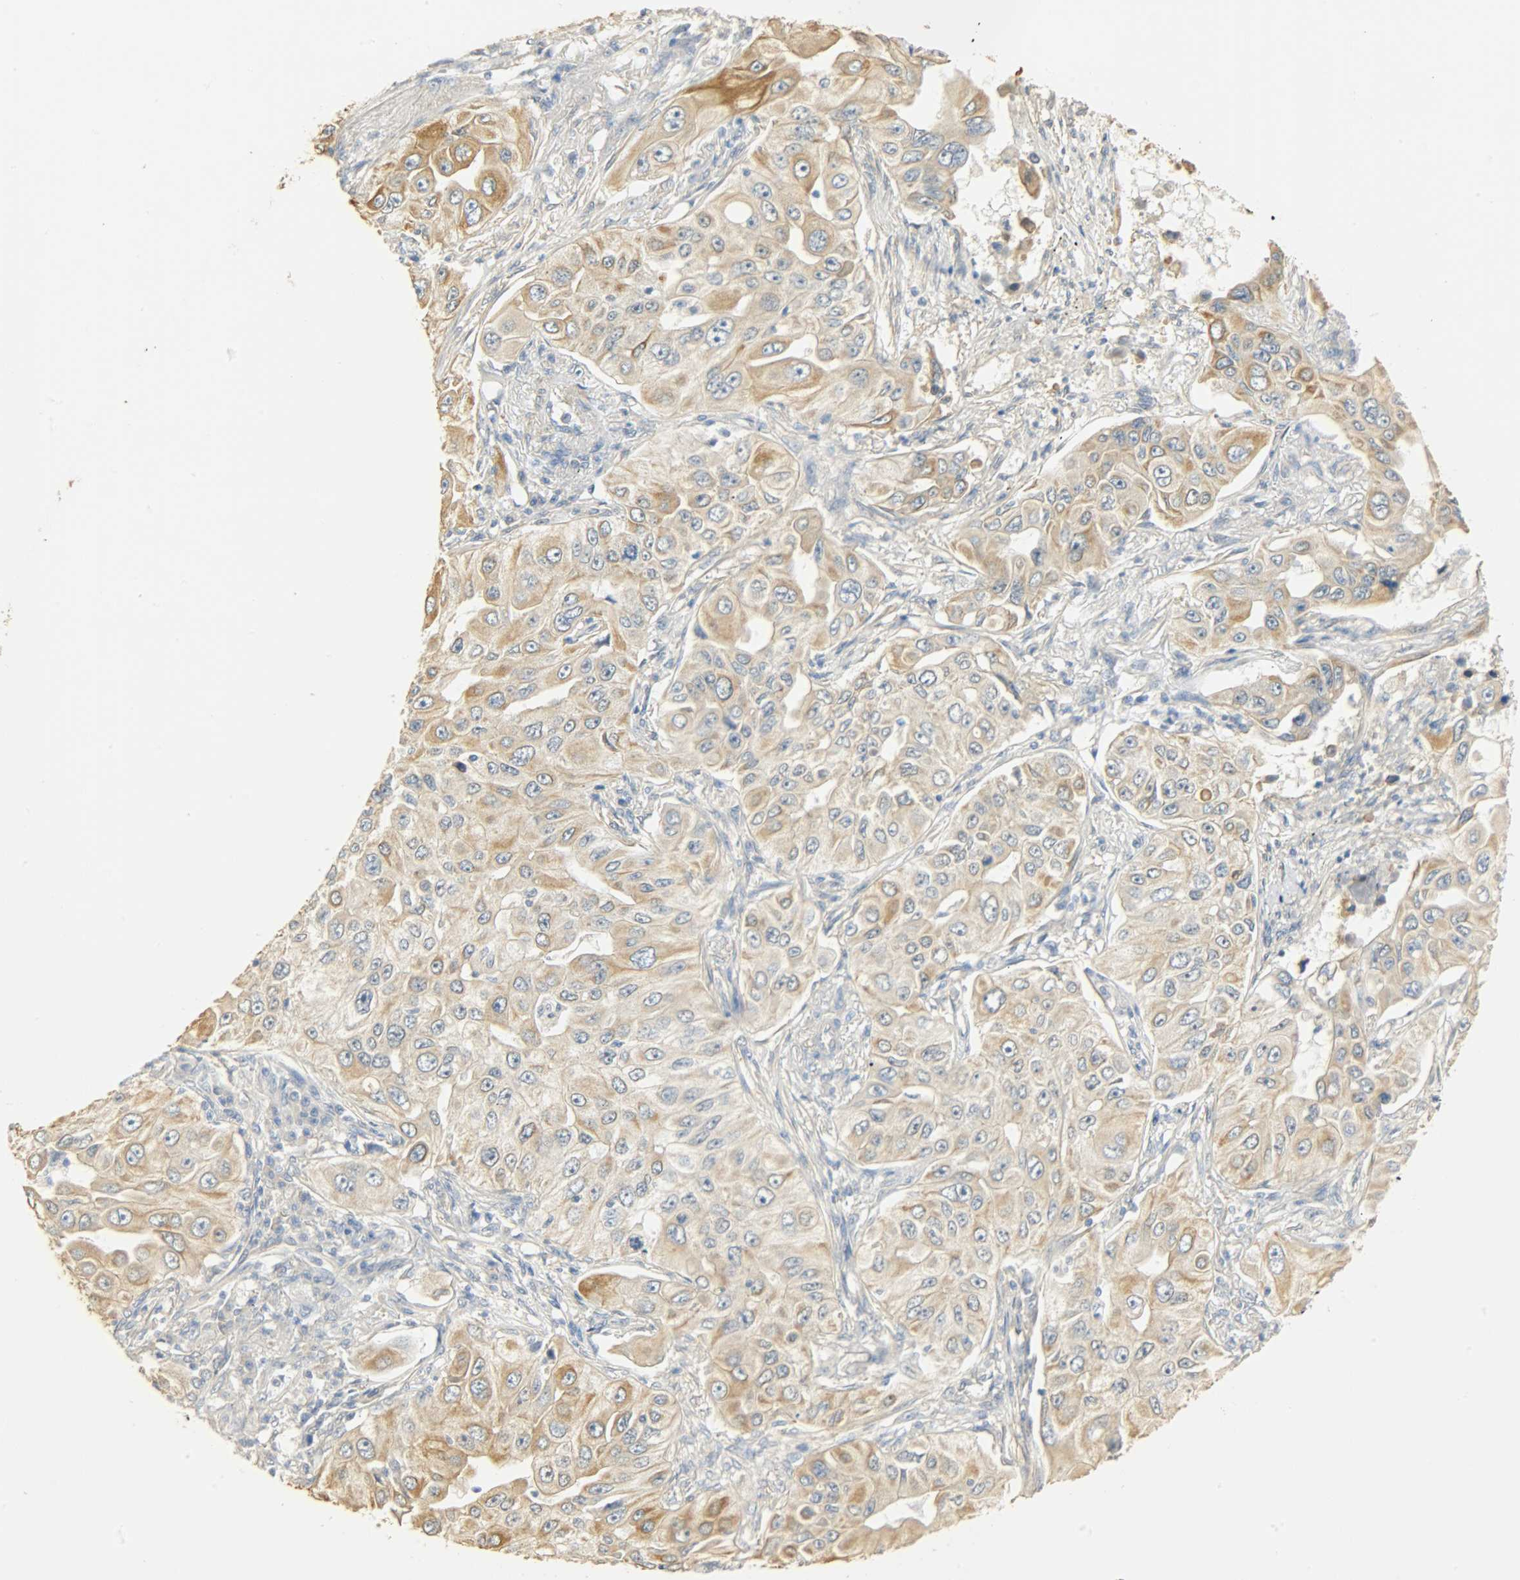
{"staining": {"intensity": "moderate", "quantity": ">75%", "location": "cytoplasmic/membranous"}, "tissue": "lung cancer", "cell_type": "Tumor cells", "image_type": "cancer", "snomed": [{"axis": "morphology", "description": "Adenocarcinoma, NOS"}, {"axis": "topography", "description": "Lung"}], "caption": "IHC of lung cancer exhibits medium levels of moderate cytoplasmic/membranous positivity in approximately >75% of tumor cells. (brown staining indicates protein expression, while blue staining denotes nuclei).", "gene": "USP13", "patient": {"sex": "male", "age": 84}}